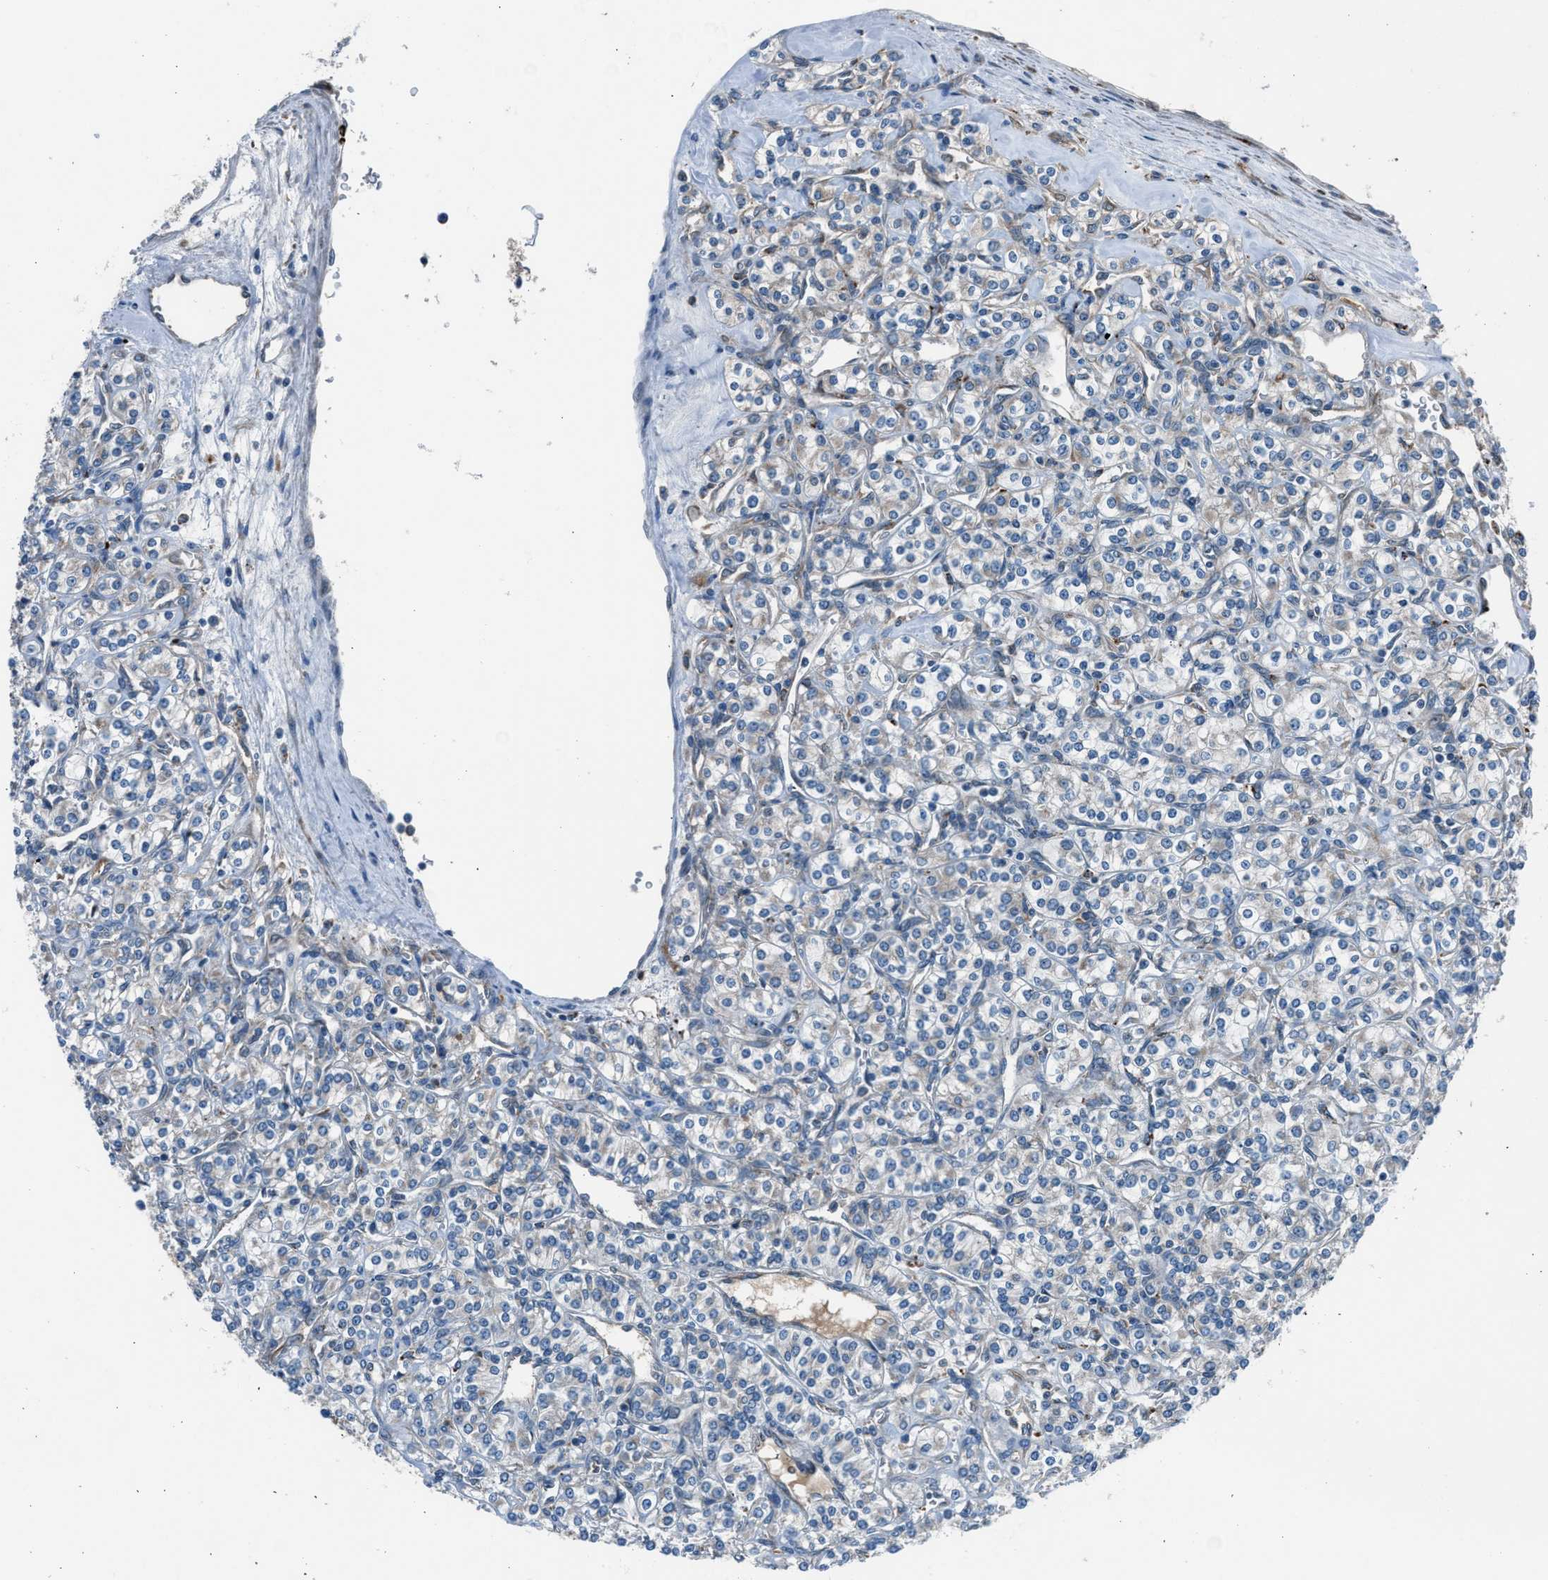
{"staining": {"intensity": "negative", "quantity": "none", "location": "none"}, "tissue": "renal cancer", "cell_type": "Tumor cells", "image_type": "cancer", "snomed": [{"axis": "morphology", "description": "Adenocarcinoma, NOS"}, {"axis": "topography", "description": "Kidney"}], "caption": "Photomicrograph shows no significant protein staining in tumor cells of renal cancer (adenocarcinoma).", "gene": "LMBR1", "patient": {"sex": "male", "age": 77}}